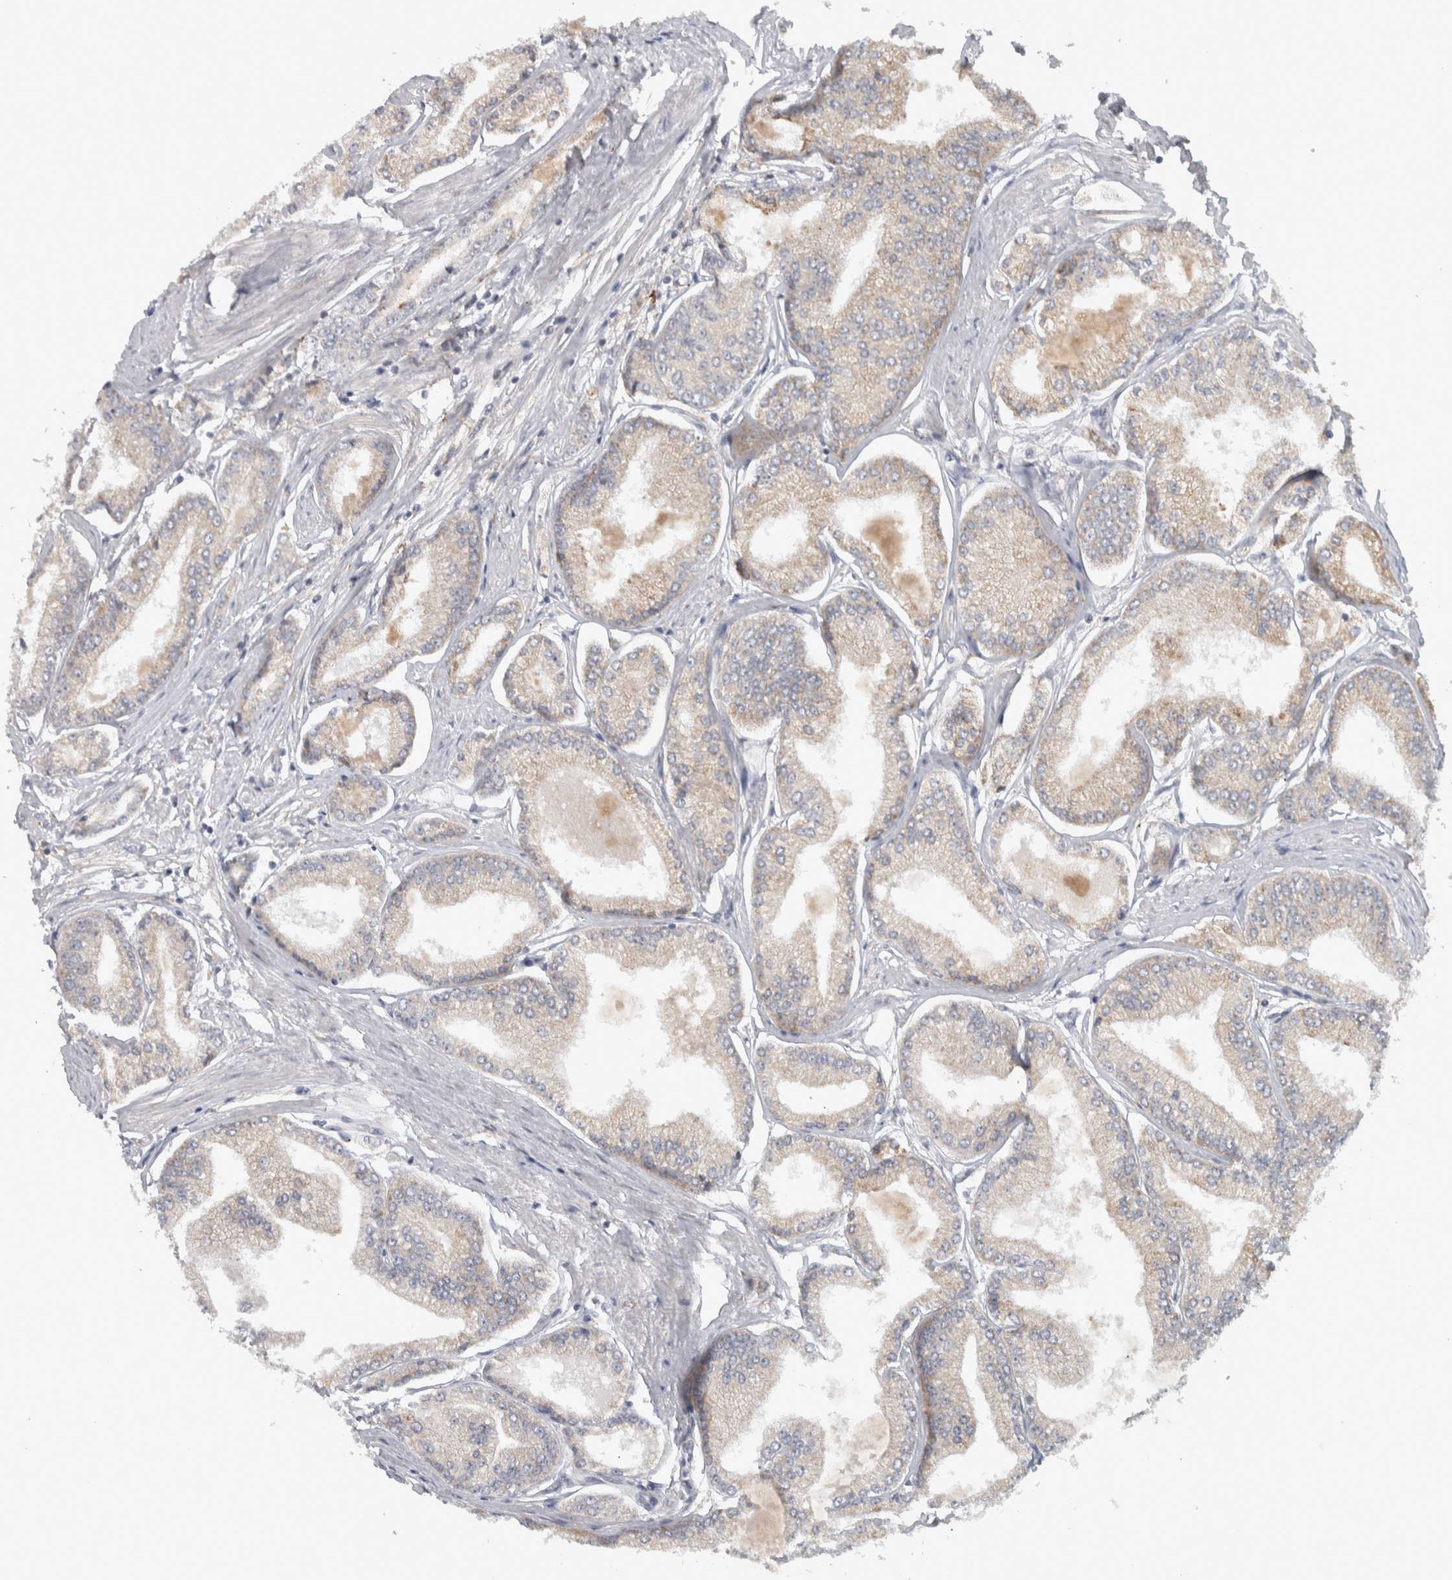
{"staining": {"intensity": "weak", "quantity": ">75%", "location": "cytoplasmic/membranous"}, "tissue": "prostate cancer", "cell_type": "Tumor cells", "image_type": "cancer", "snomed": [{"axis": "morphology", "description": "Adenocarcinoma, Low grade"}, {"axis": "topography", "description": "Prostate"}], "caption": "Immunohistochemical staining of prostate low-grade adenocarcinoma reveals weak cytoplasmic/membranous protein staining in about >75% of tumor cells.", "gene": "ADPRM", "patient": {"sex": "male", "age": 52}}